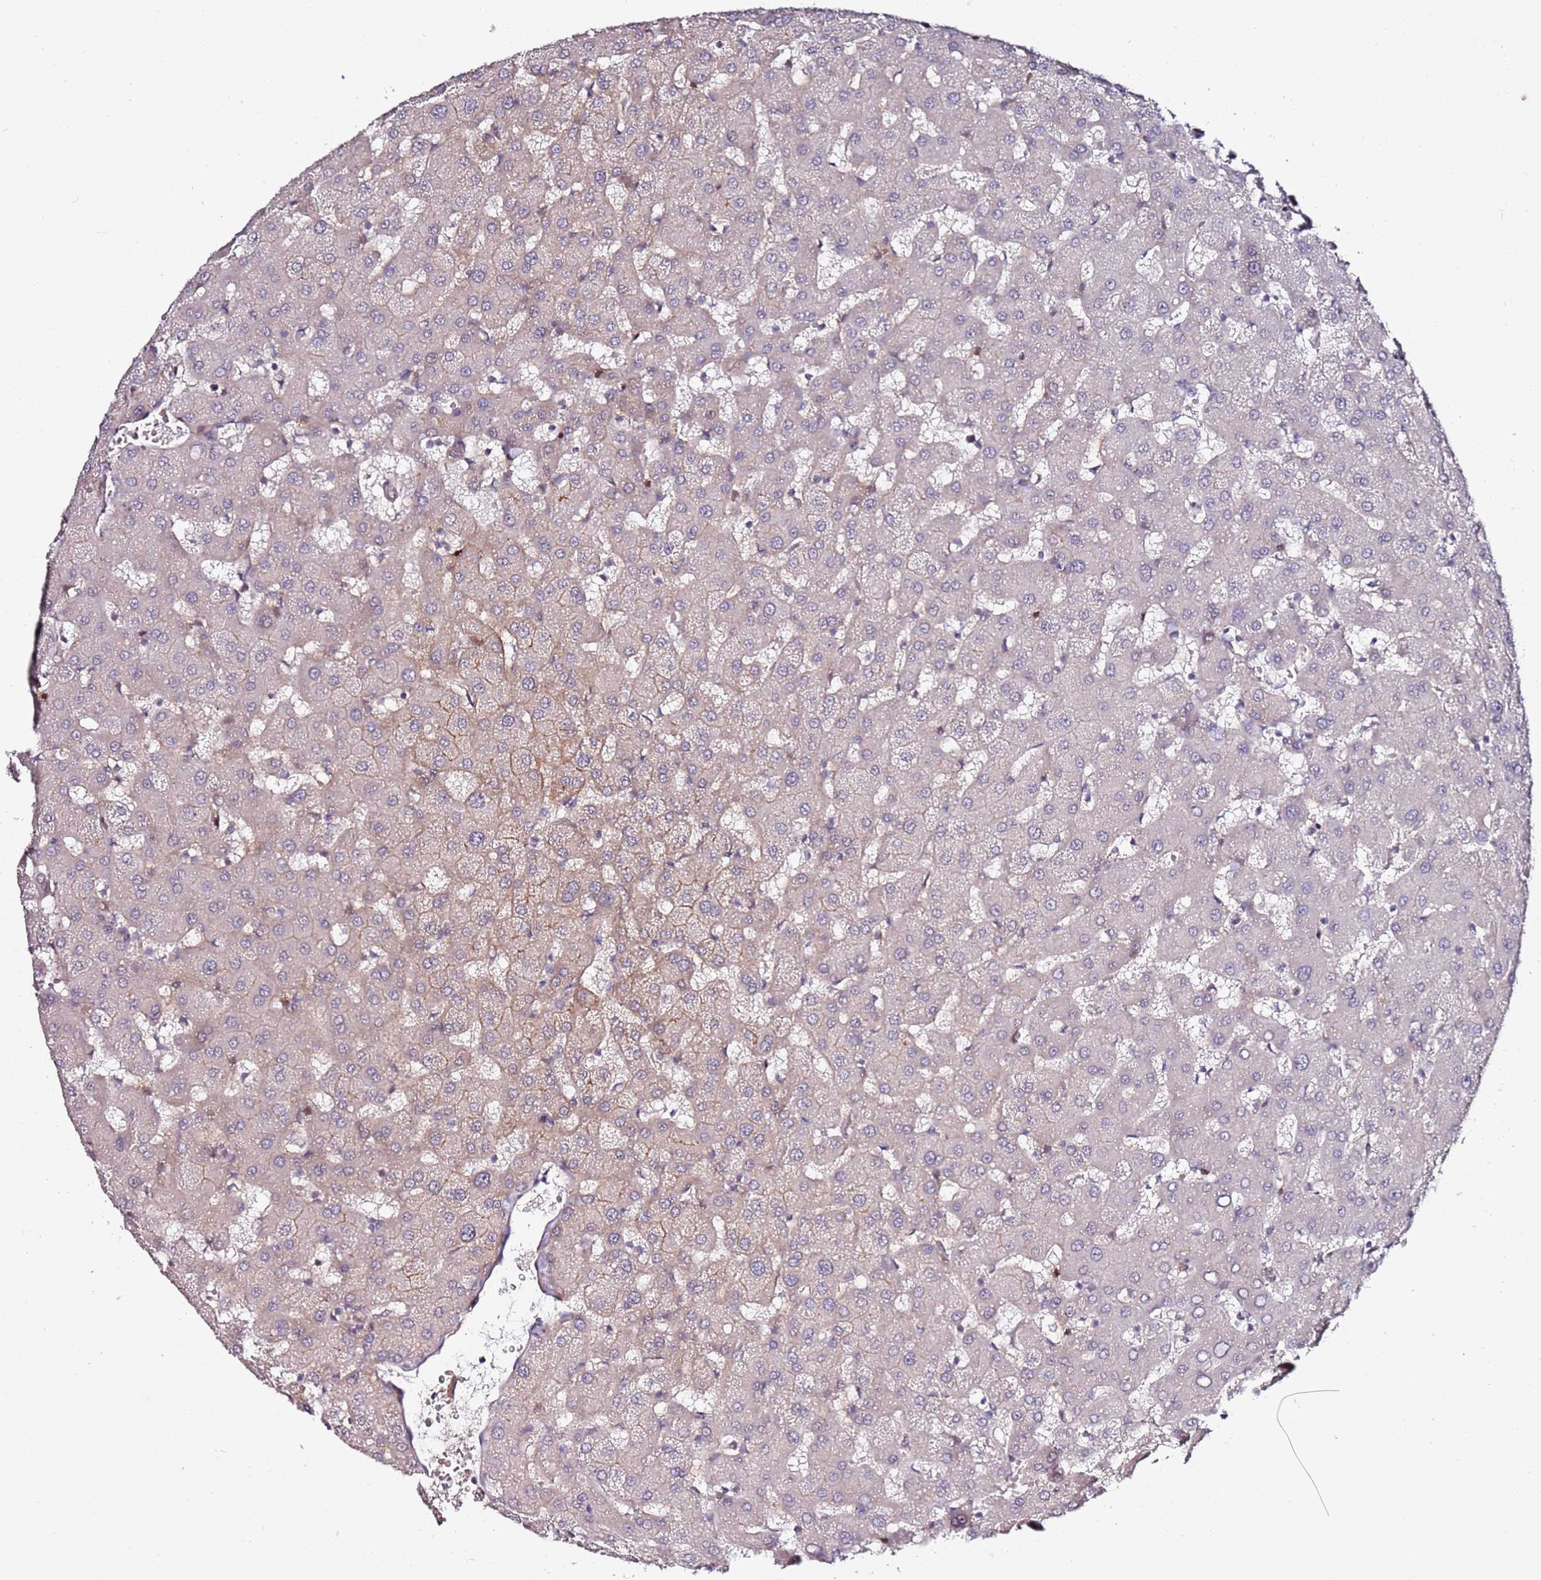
{"staining": {"intensity": "negative", "quantity": "none", "location": "none"}, "tissue": "liver", "cell_type": "Cholangiocytes", "image_type": "normal", "snomed": [{"axis": "morphology", "description": "Normal tissue, NOS"}, {"axis": "topography", "description": "Liver"}], "caption": "IHC histopathology image of benign liver: liver stained with DAB demonstrates no significant protein staining in cholangiocytes.", "gene": "DUSP28", "patient": {"sex": "female", "age": 63}}